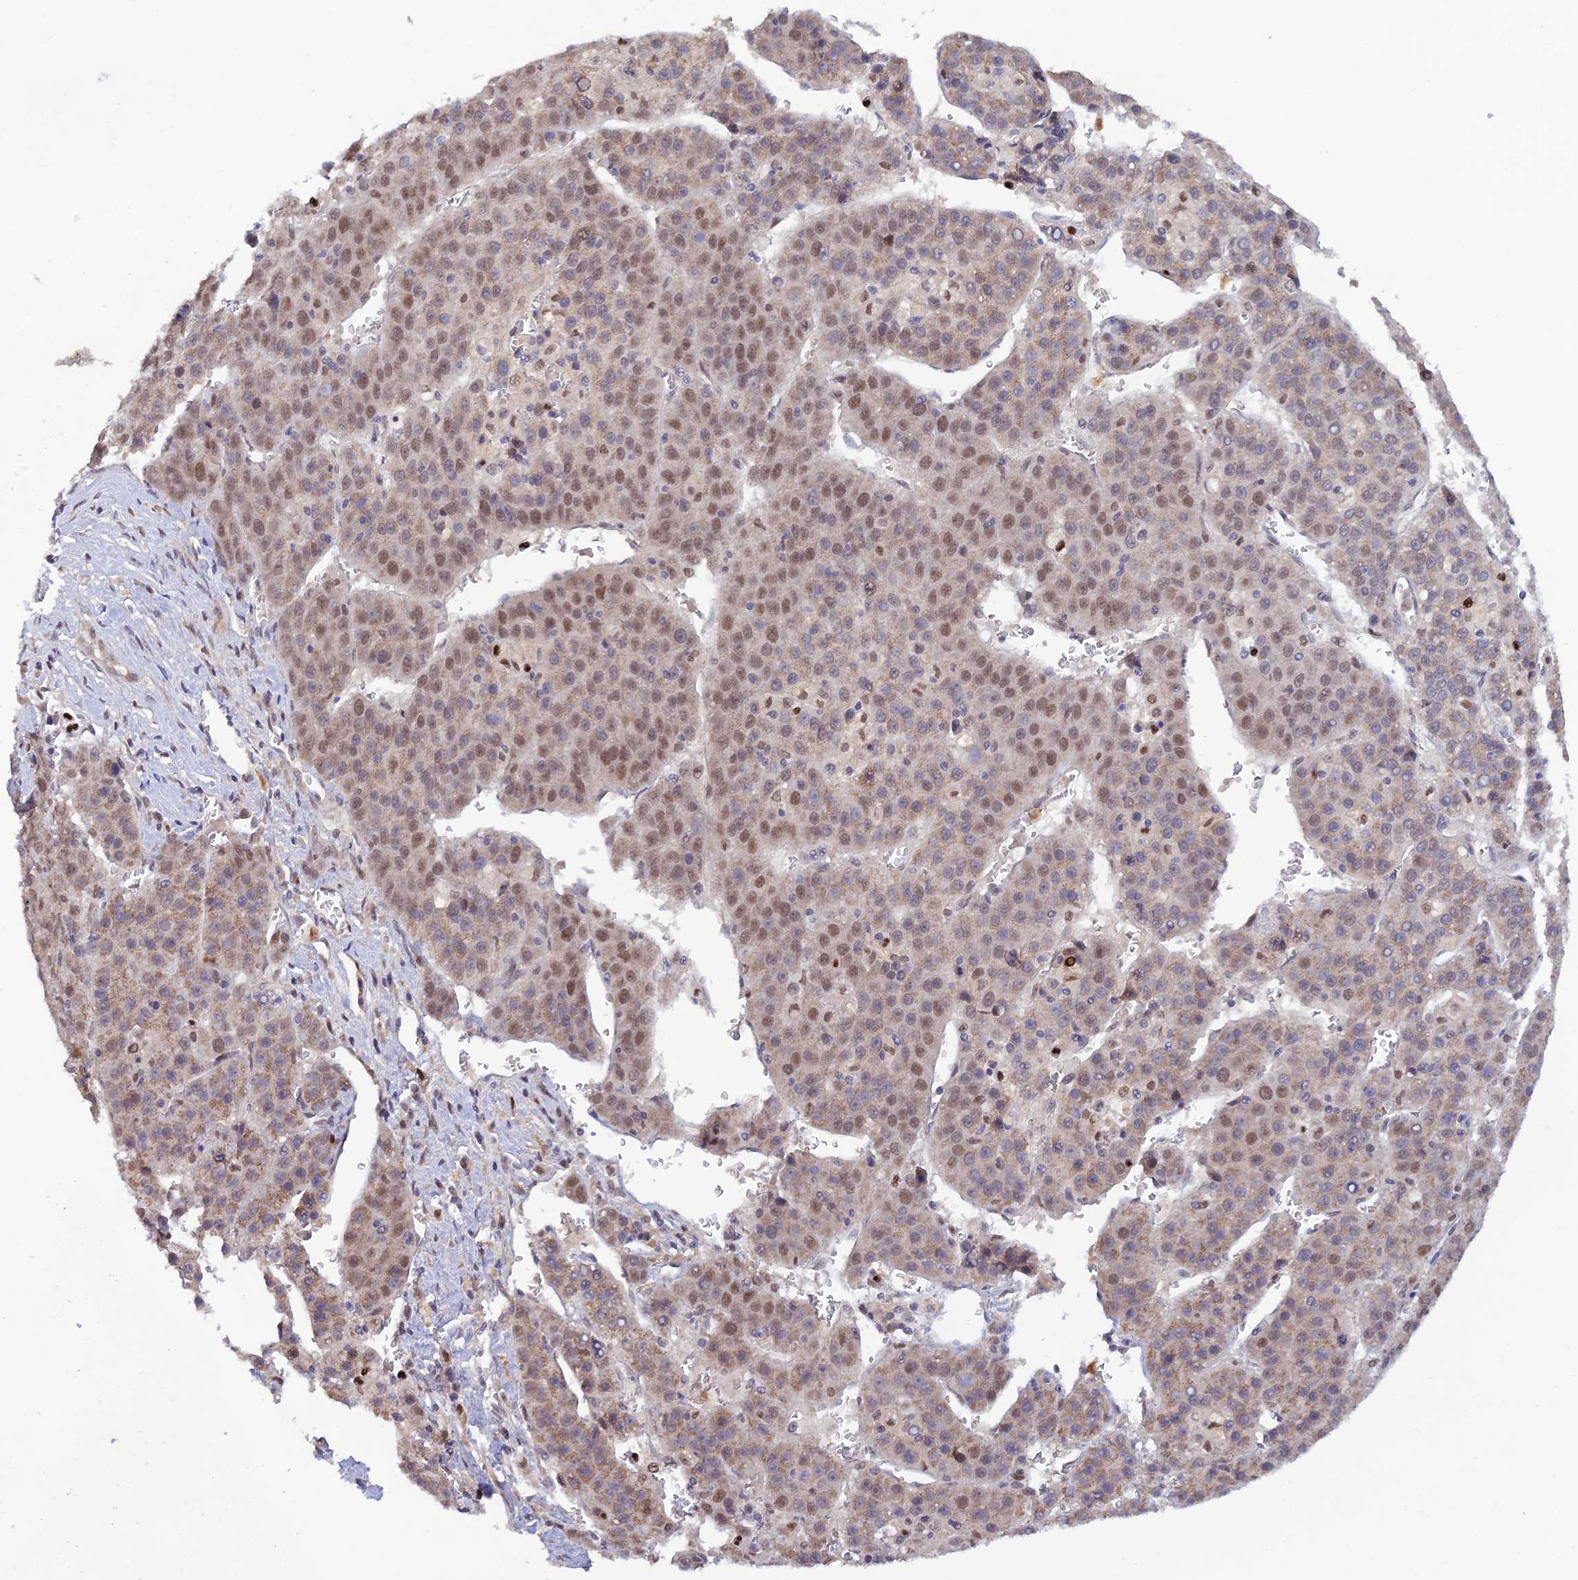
{"staining": {"intensity": "moderate", "quantity": ">75%", "location": "nuclear"}, "tissue": "liver cancer", "cell_type": "Tumor cells", "image_type": "cancer", "snomed": [{"axis": "morphology", "description": "Carcinoma, Hepatocellular, NOS"}, {"axis": "topography", "description": "Liver"}], "caption": "Immunohistochemistry staining of hepatocellular carcinoma (liver), which shows medium levels of moderate nuclear positivity in approximately >75% of tumor cells indicating moderate nuclear protein positivity. The staining was performed using DAB (brown) for protein detection and nuclei were counterstained in hematoxylin (blue).", "gene": "FASTKD5", "patient": {"sex": "female", "age": 53}}